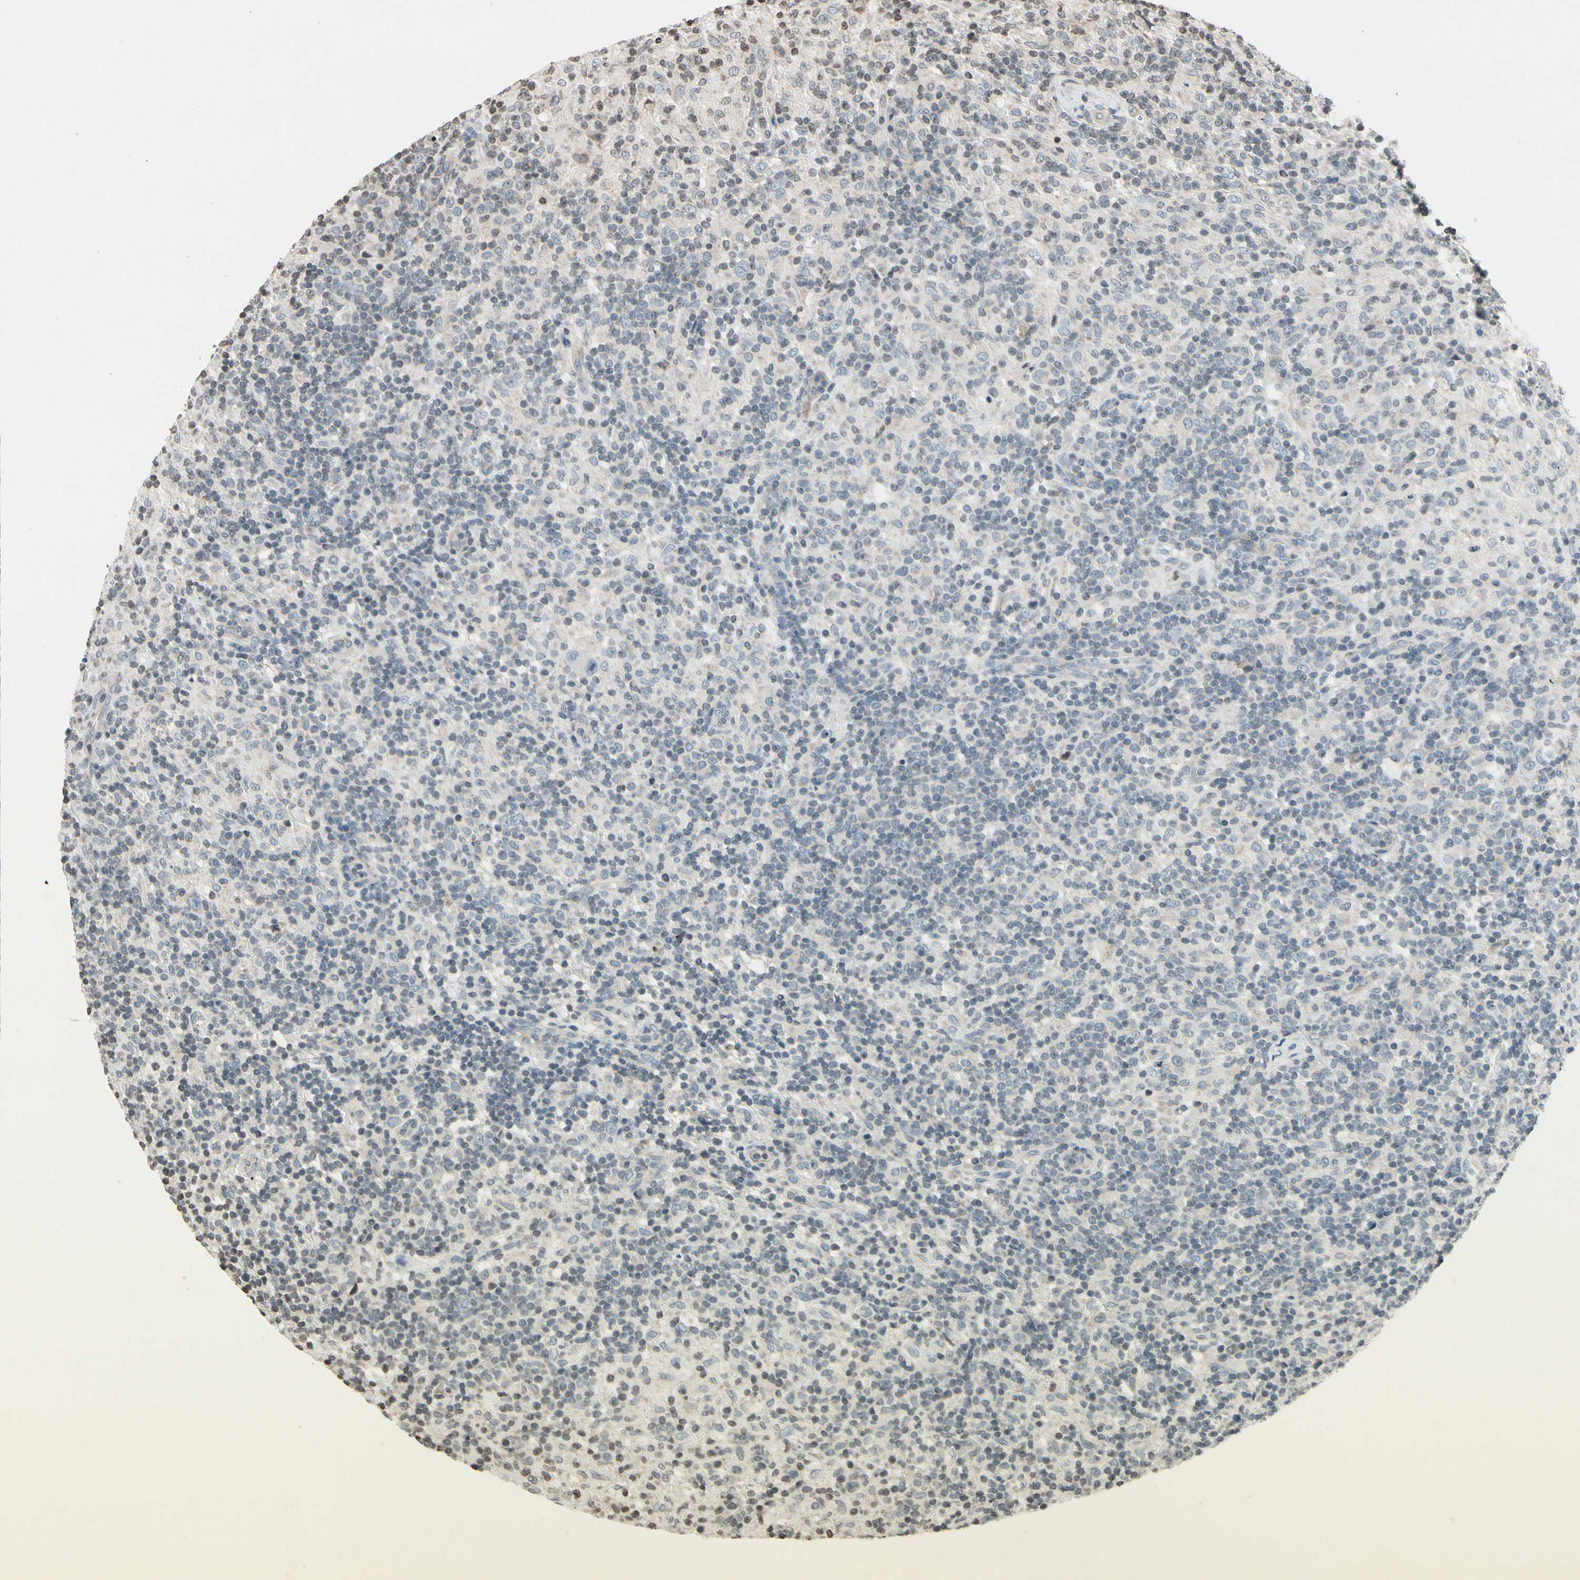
{"staining": {"intensity": "negative", "quantity": "none", "location": "none"}, "tissue": "lymphoma", "cell_type": "Tumor cells", "image_type": "cancer", "snomed": [{"axis": "morphology", "description": "Hodgkin's disease, NOS"}, {"axis": "topography", "description": "Lymph node"}], "caption": "IHC of lymphoma shows no staining in tumor cells.", "gene": "CLDN11", "patient": {"sex": "male", "age": 70}}